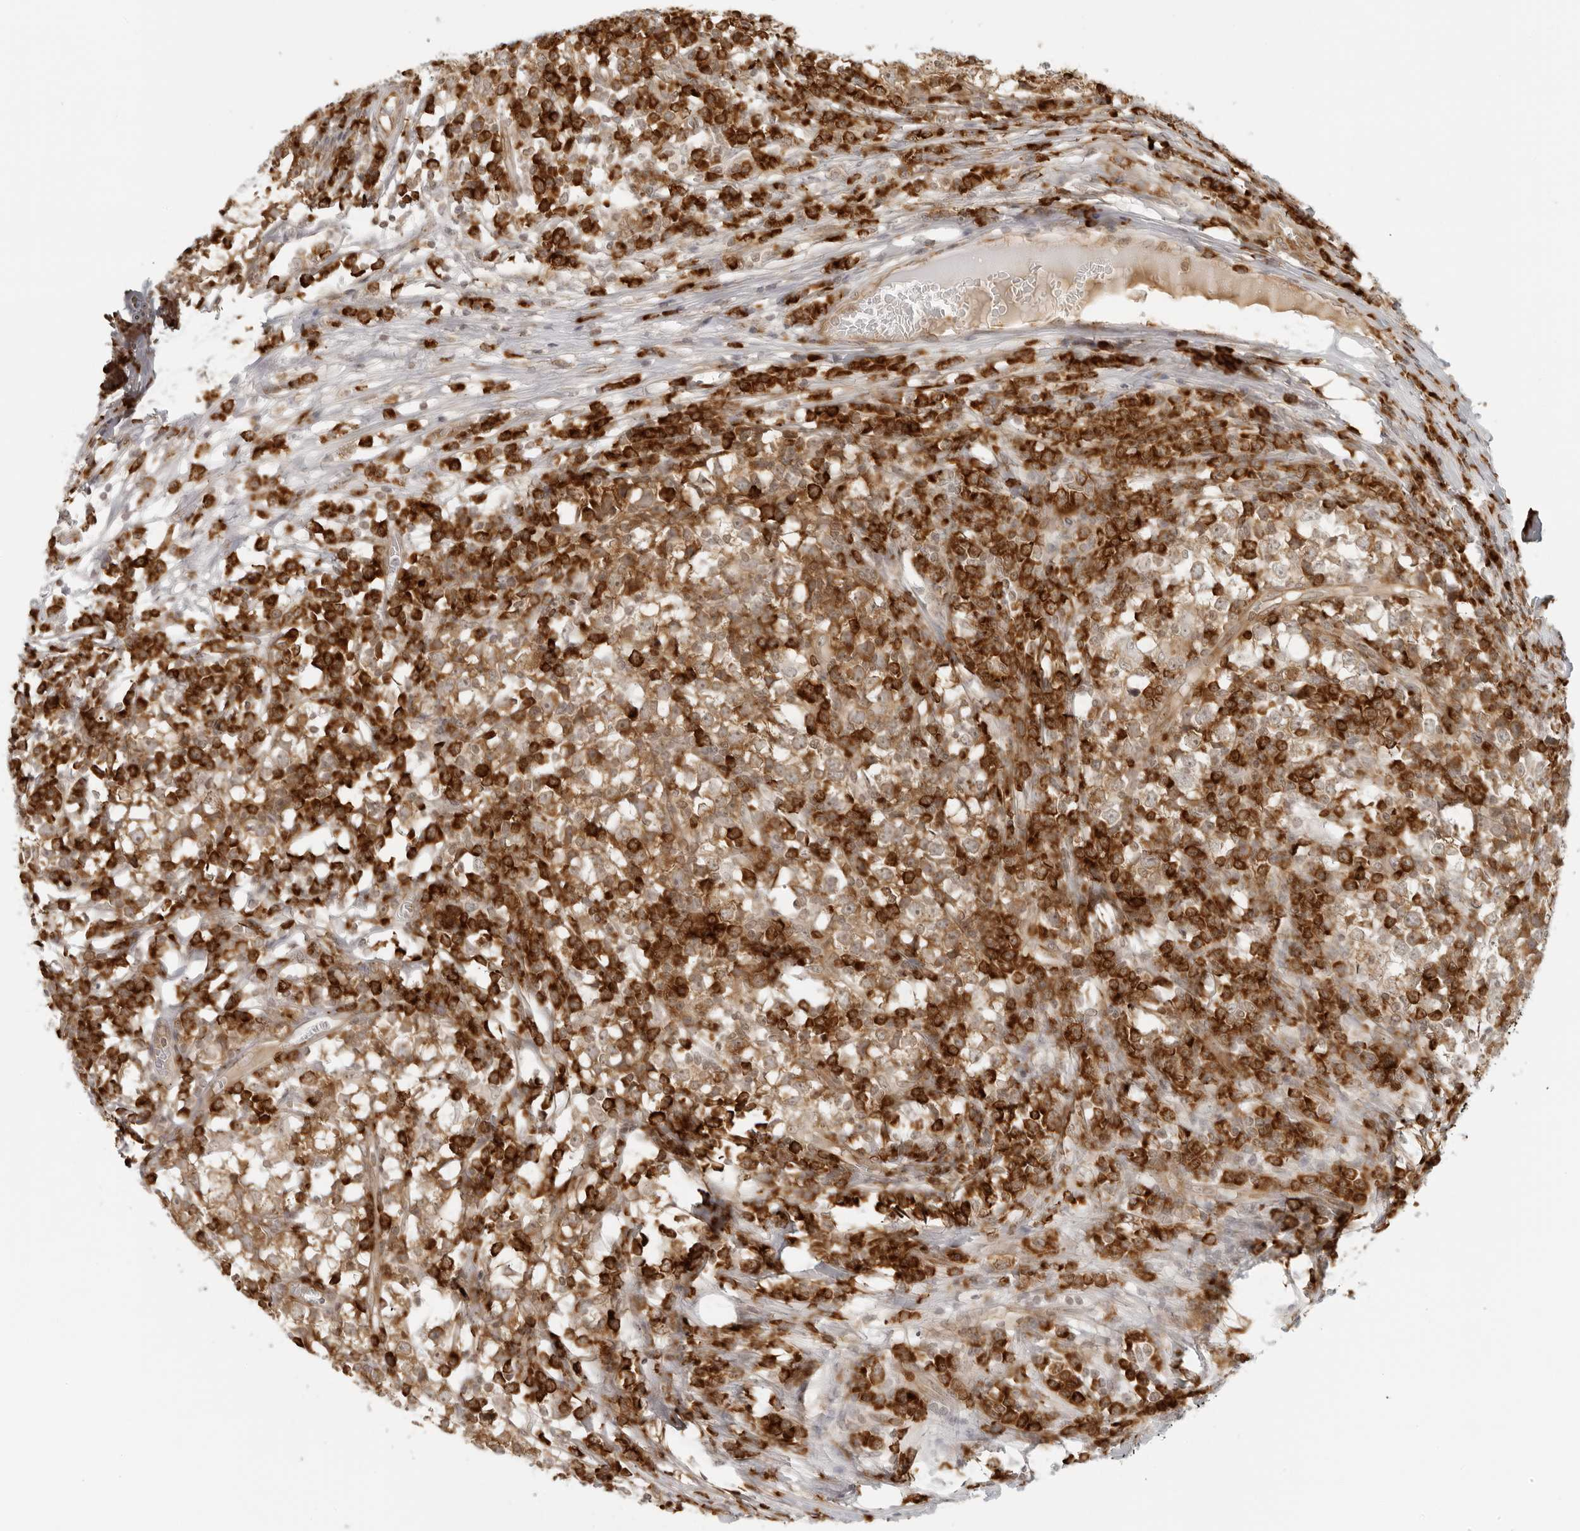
{"staining": {"intensity": "moderate", "quantity": ">75%", "location": "cytoplasmic/membranous"}, "tissue": "testis cancer", "cell_type": "Tumor cells", "image_type": "cancer", "snomed": [{"axis": "morphology", "description": "Seminoma, NOS"}, {"axis": "topography", "description": "Testis"}], "caption": "A micrograph of testis cancer (seminoma) stained for a protein demonstrates moderate cytoplasmic/membranous brown staining in tumor cells. (DAB IHC with brightfield microscopy, high magnification).", "gene": "EIF4G1", "patient": {"sex": "male", "age": 65}}